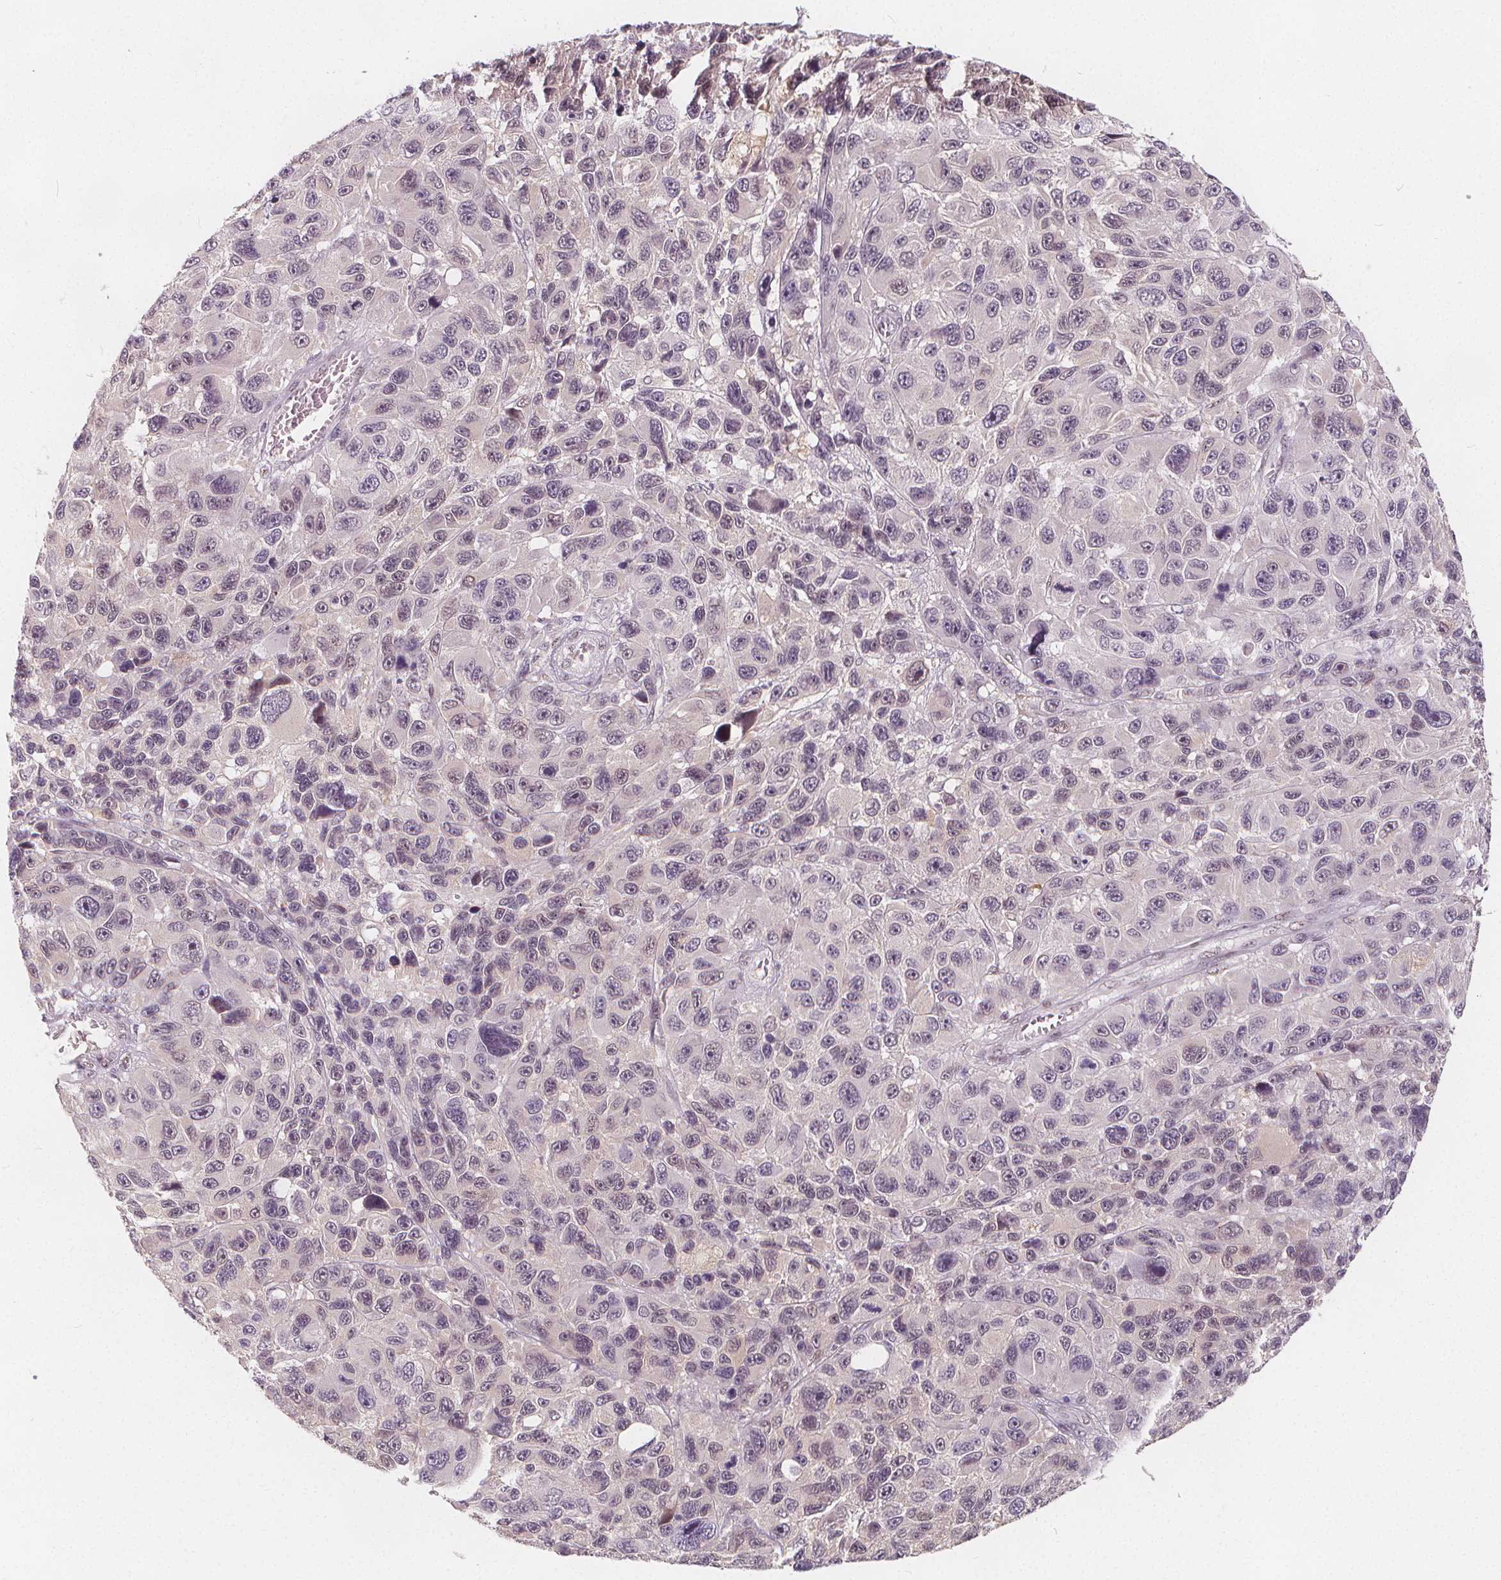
{"staining": {"intensity": "weak", "quantity": "<25%", "location": "cytoplasmic/membranous"}, "tissue": "melanoma", "cell_type": "Tumor cells", "image_type": "cancer", "snomed": [{"axis": "morphology", "description": "Malignant melanoma, NOS"}, {"axis": "topography", "description": "Skin"}], "caption": "Malignant melanoma was stained to show a protein in brown. There is no significant positivity in tumor cells.", "gene": "DRC3", "patient": {"sex": "male", "age": 53}}